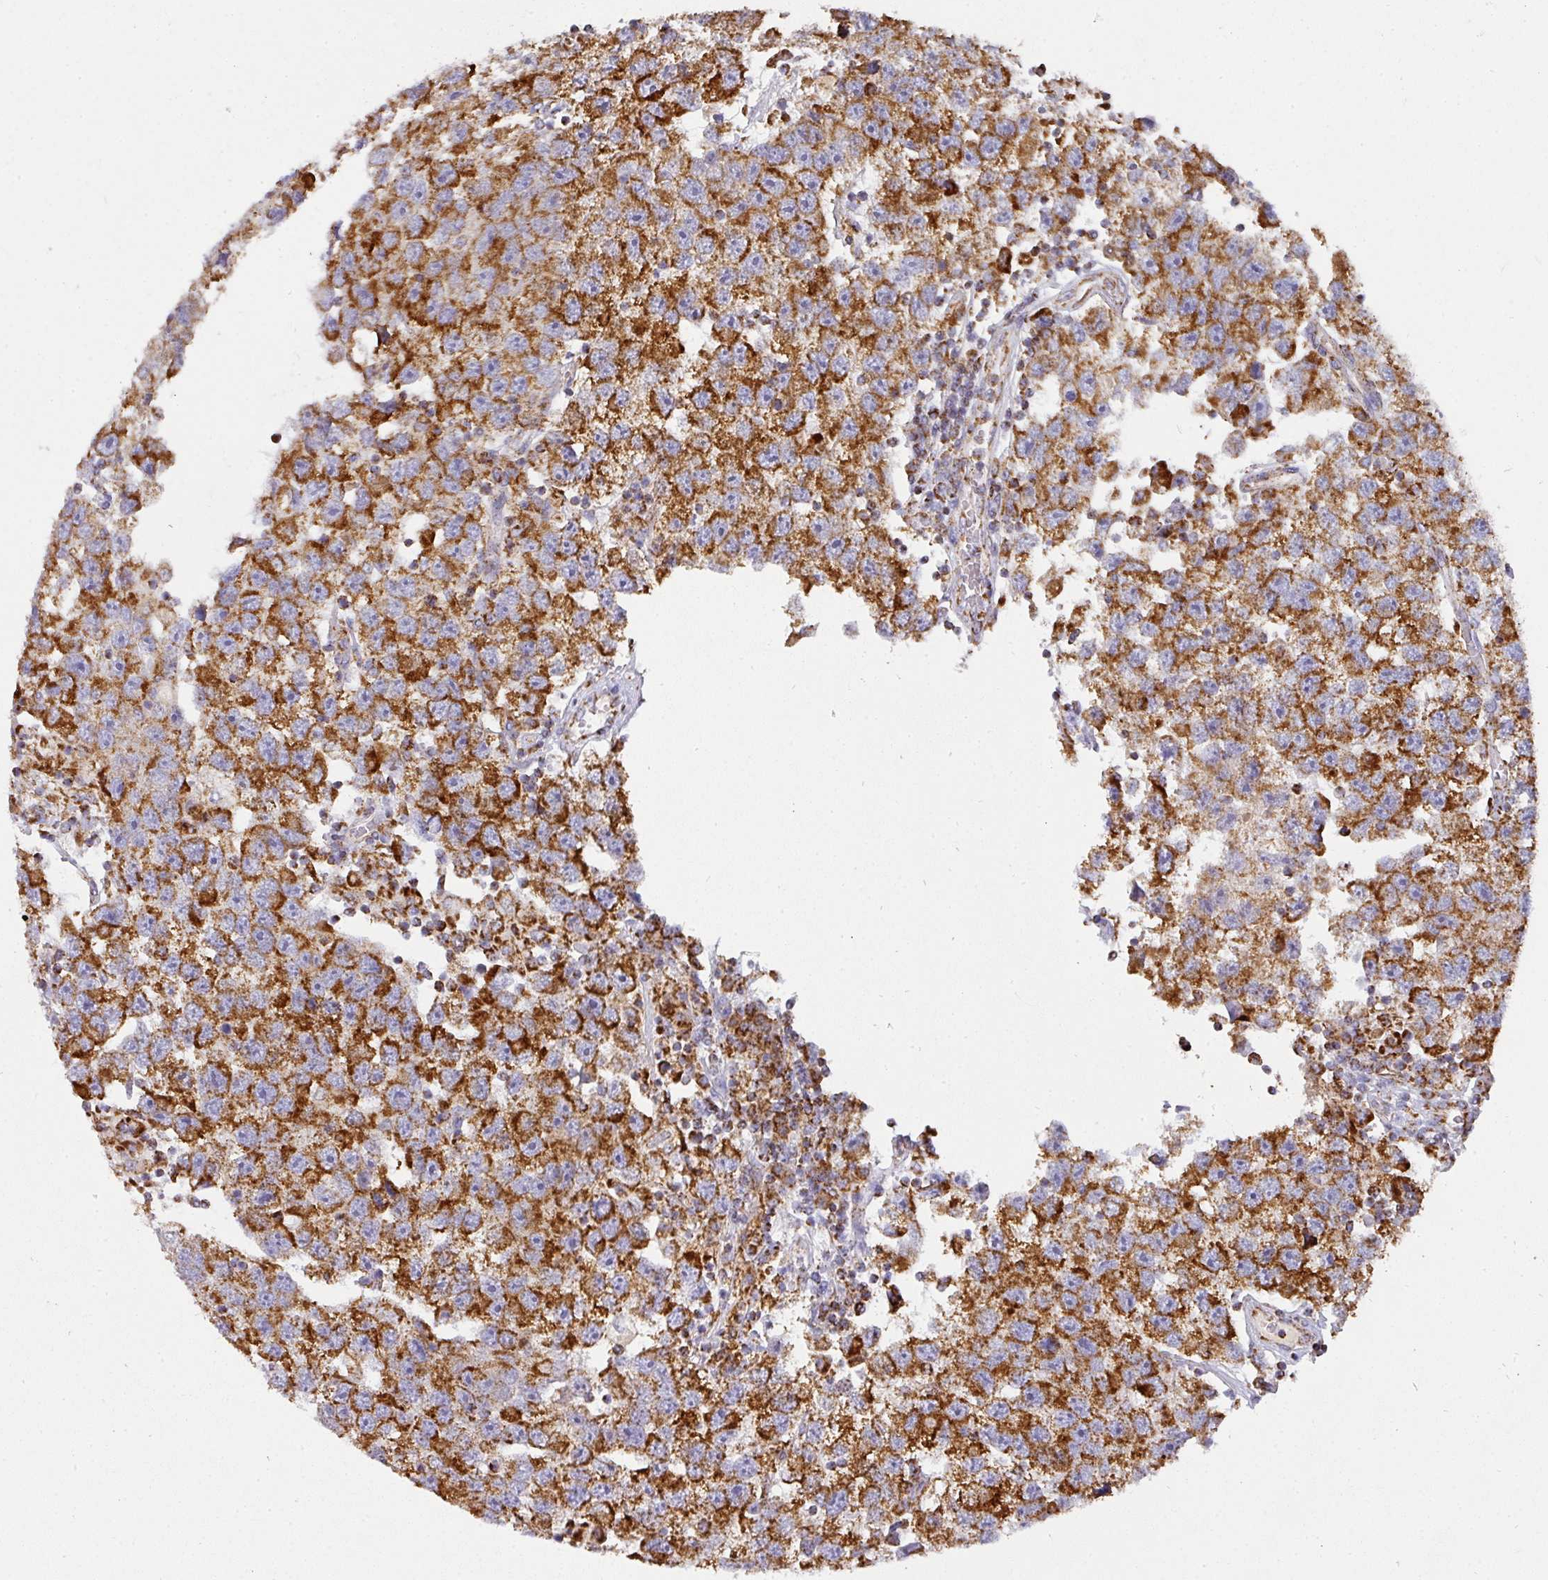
{"staining": {"intensity": "strong", "quantity": ">75%", "location": "cytoplasmic/membranous"}, "tissue": "testis cancer", "cell_type": "Tumor cells", "image_type": "cancer", "snomed": [{"axis": "morphology", "description": "Seminoma, NOS"}, {"axis": "topography", "description": "Testis"}], "caption": "Tumor cells show strong cytoplasmic/membranous staining in approximately >75% of cells in testis cancer.", "gene": "UQCRFS1", "patient": {"sex": "male", "age": 26}}